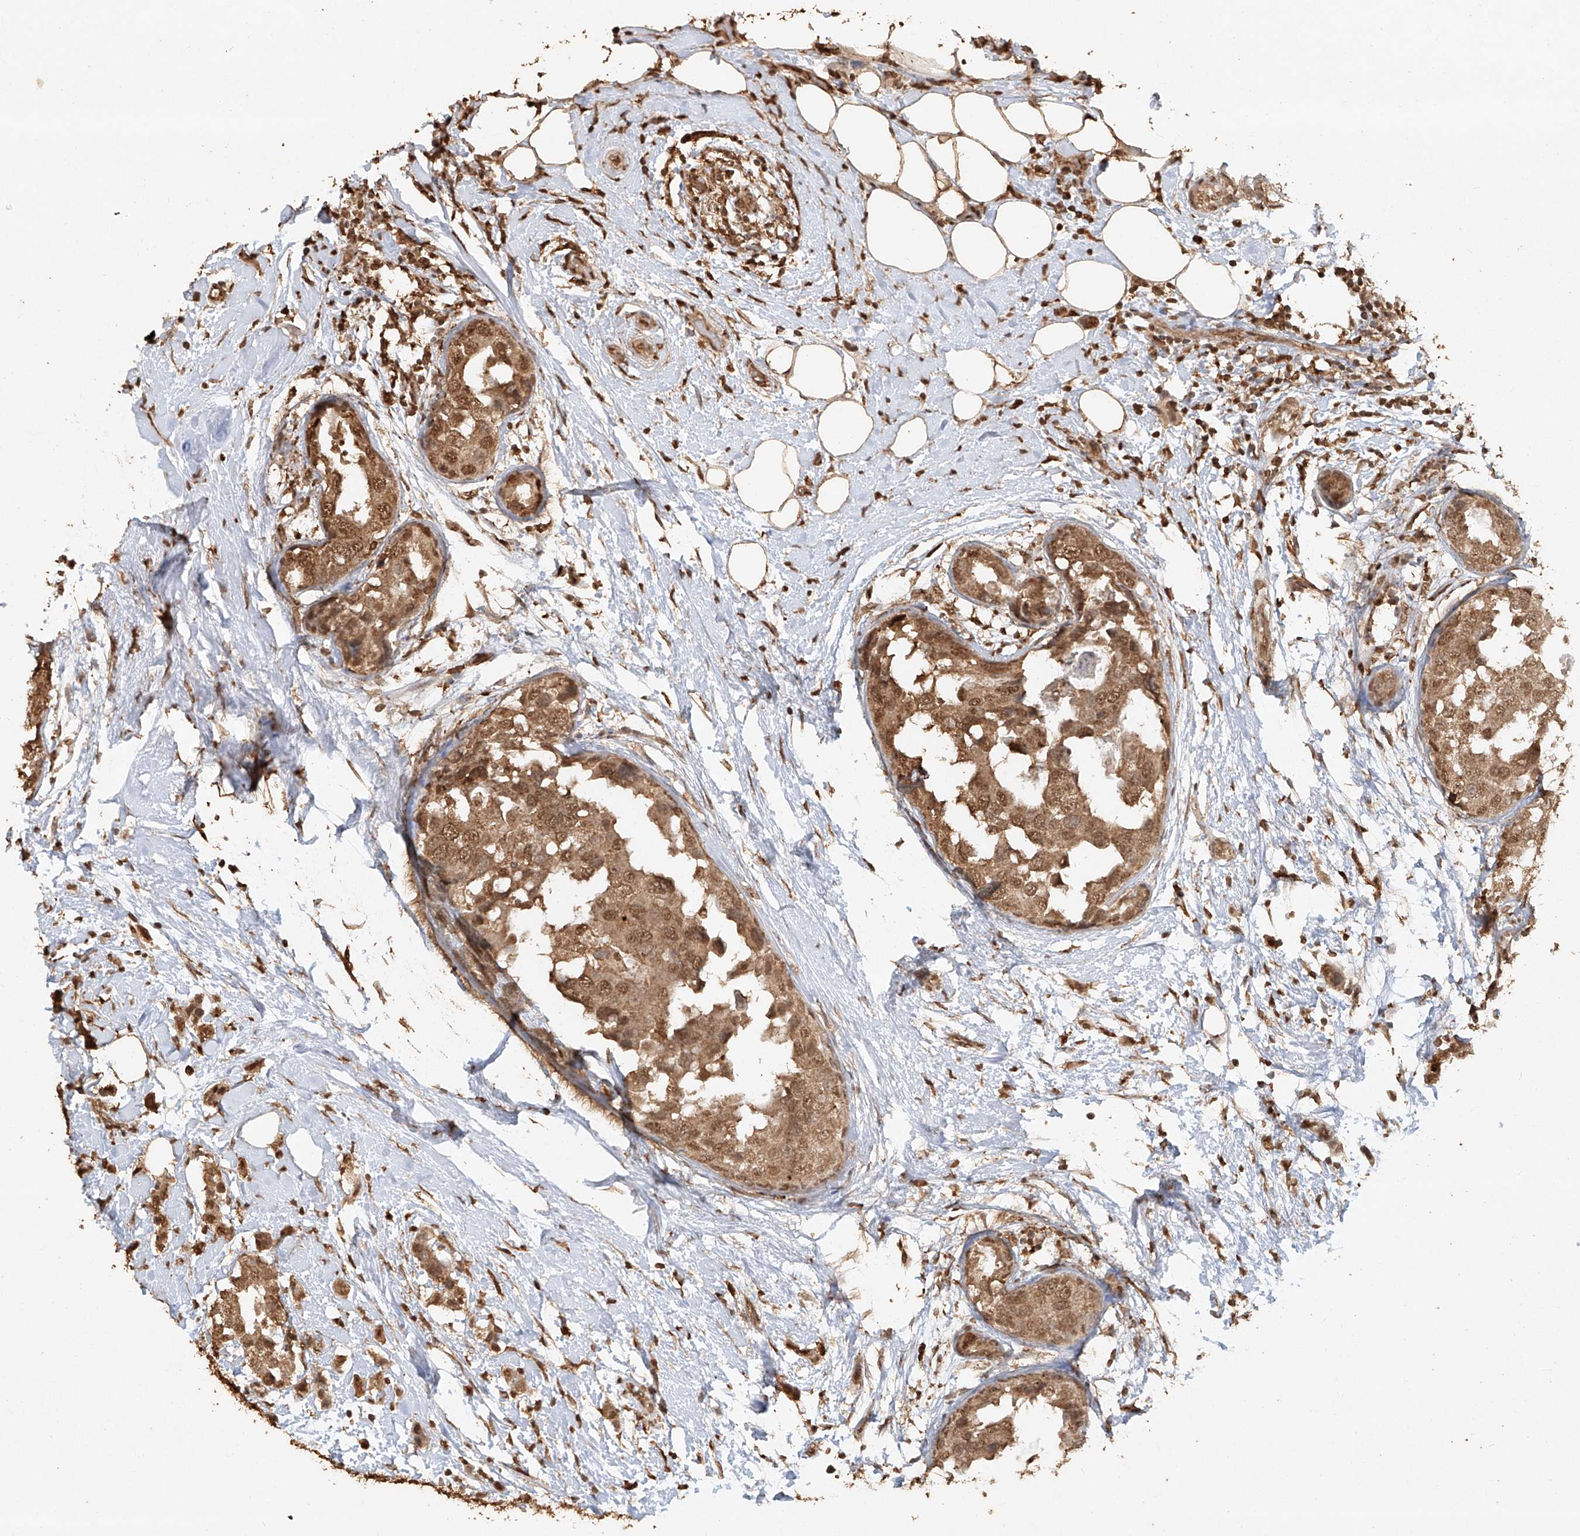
{"staining": {"intensity": "moderate", "quantity": ">75%", "location": "cytoplasmic/membranous,nuclear"}, "tissue": "breast cancer", "cell_type": "Tumor cells", "image_type": "cancer", "snomed": [{"axis": "morphology", "description": "Normal tissue, NOS"}, {"axis": "morphology", "description": "Duct carcinoma"}, {"axis": "topography", "description": "Breast"}], "caption": "DAB immunohistochemical staining of invasive ductal carcinoma (breast) shows moderate cytoplasmic/membranous and nuclear protein positivity in approximately >75% of tumor cells. The protein is stained brown, and the nuclei are stained in blue (DAB (3,3'-diaminobenzidine) IHC with brightfield microscopy, high magnification).", "gene": "TIGAR", "patient": {"sex": "female", "age": 50}}